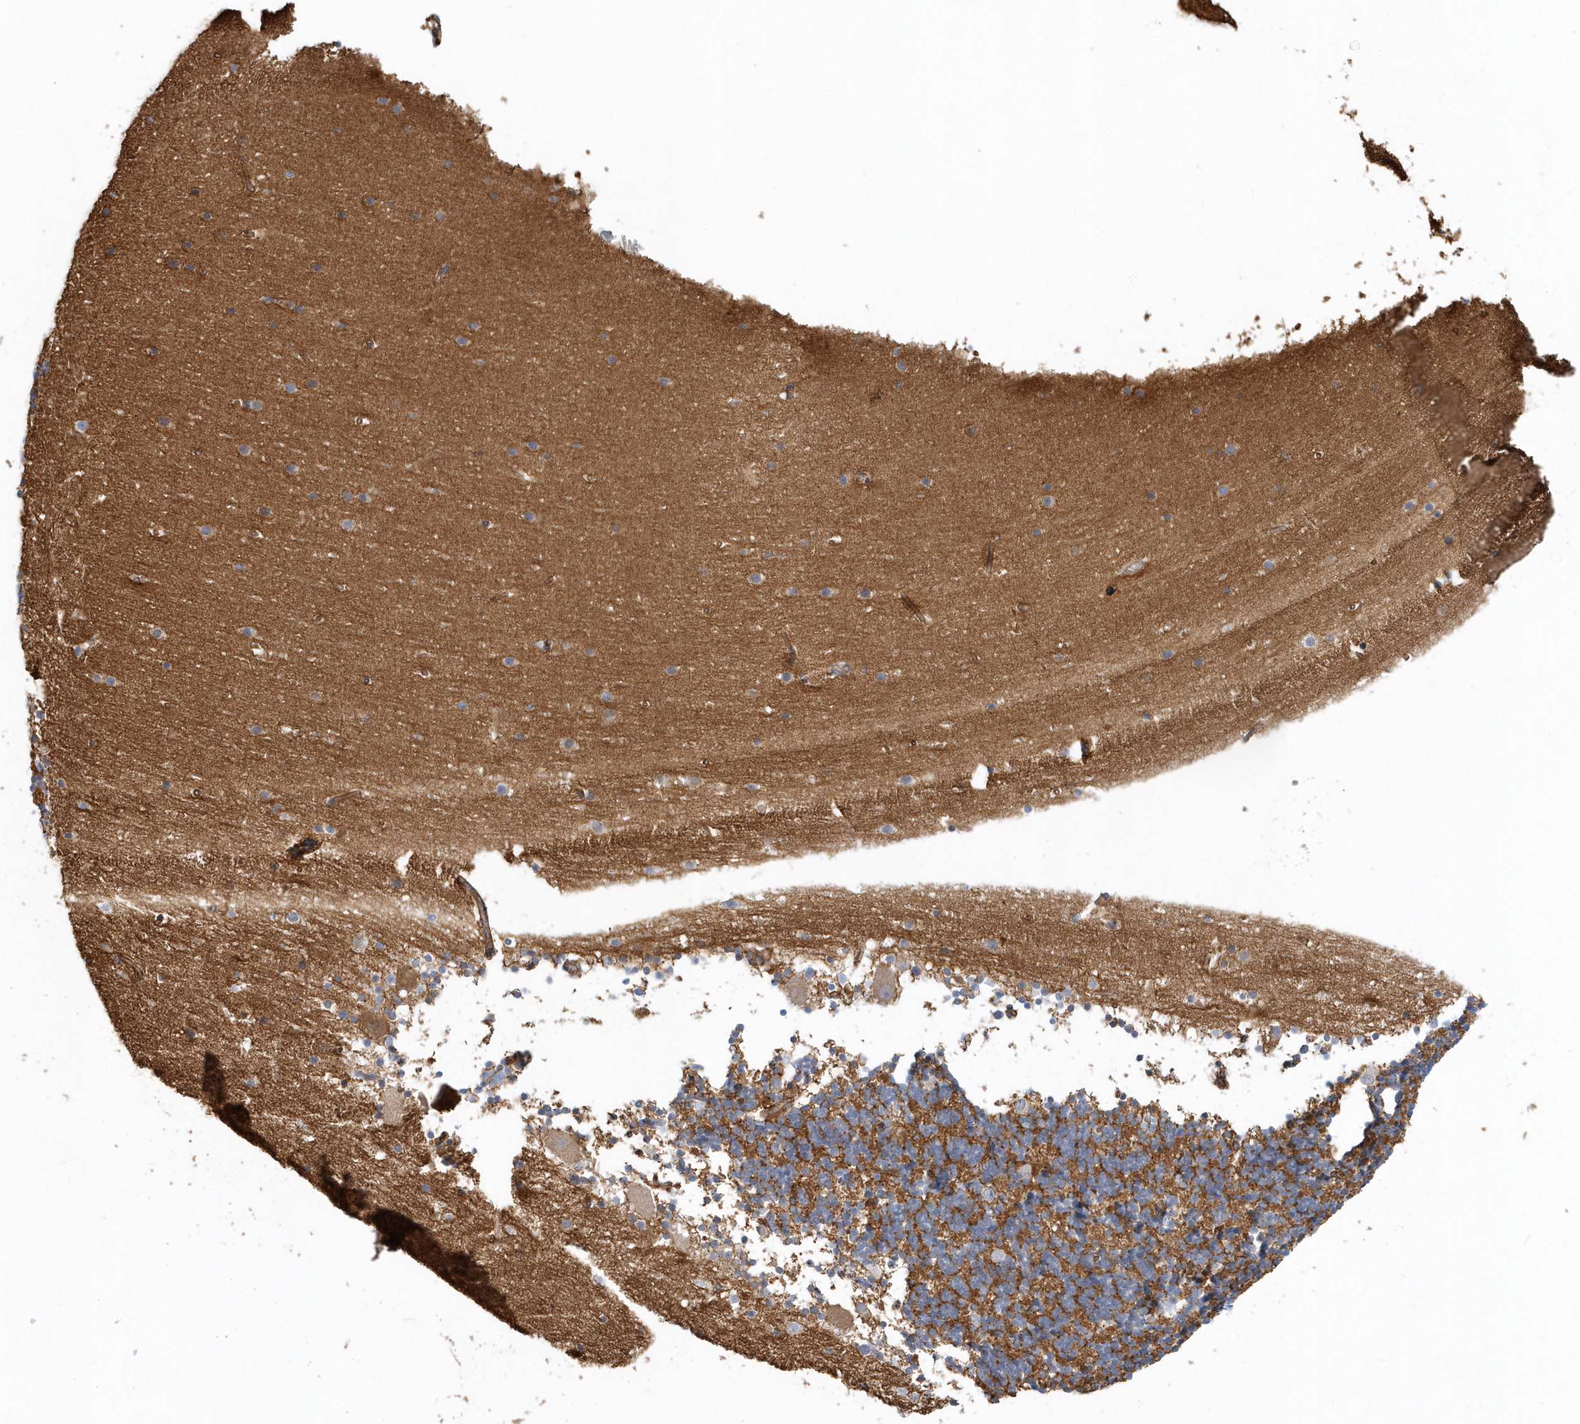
{"staining": {"intensity": "moderate", "quantity": "<25%", "location": "cytoplasmic/membranous"}, "tissue": "cerebellum", "cell_type": "Cells in granular layer", "image_type": "normal", "snomed": [{"axis": "morphology", "description": "Normal tissue, NOS"}, {"axis": "topography", "description": "Cerebellum"}], "caption": "This is a histology image of immunohistochemistry staining of benign cerebellum, which shows moderate staining in the cytoplasmic/membranous of cells in granular layer.", "gene": "DNAH1", "patient": {"sex": "male", "age": 57}}